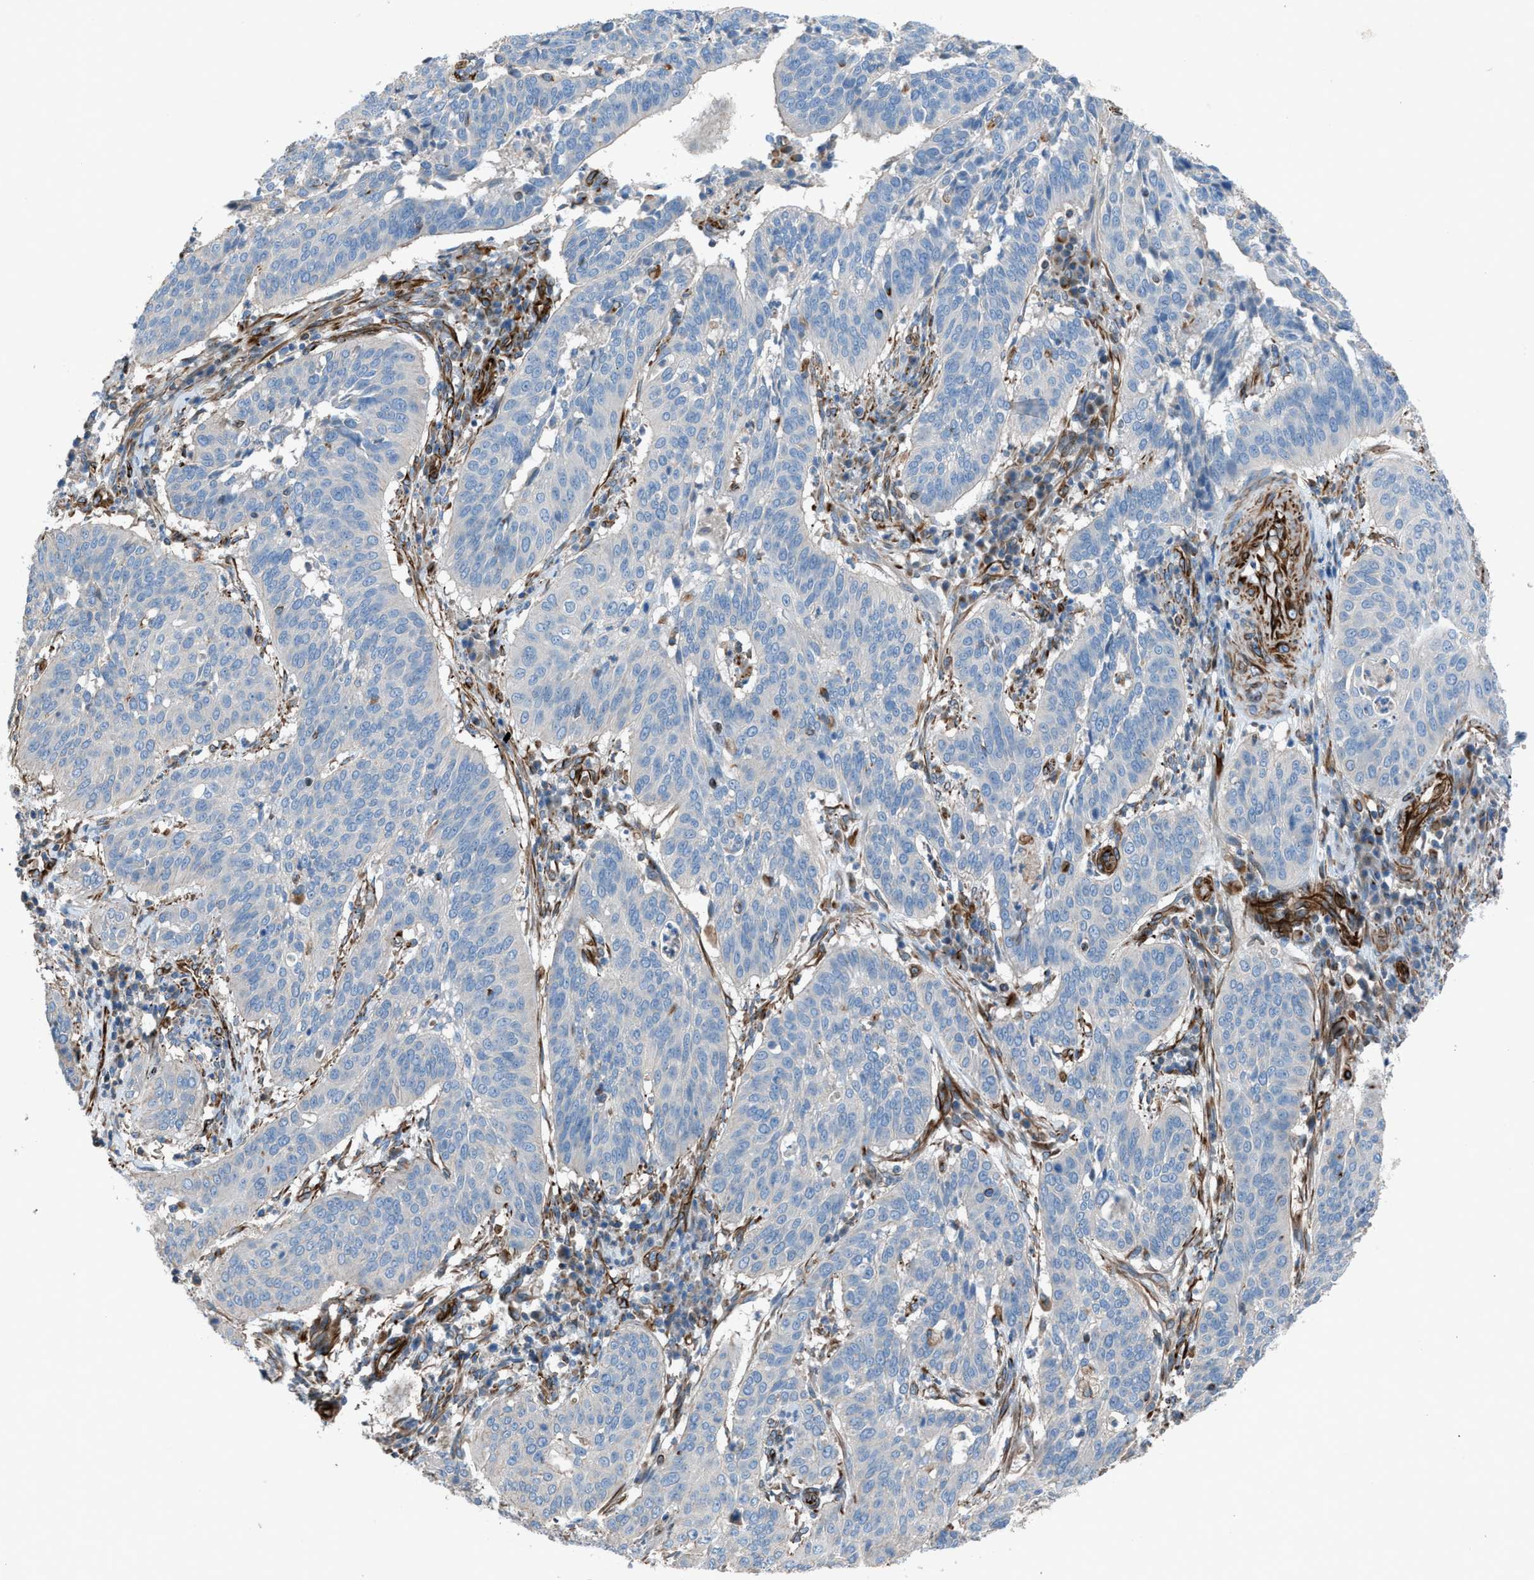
{"staining": {"intensity": "negative", "quantity": "none", "location": "none"}, "tissue": "cervical cancer", "cell_type": "Tumor cells", "image_type": "cancer", "snomed": [{"axis": "morphology", "description": "Normal tissue, NOS"}, {"axis": "morphology", "description": "Squamous cell carcinoma, NOS"}, {"axis": "topography", "description": "Cervix"}], "caption": "IHC micrograph of human cervical squamous cell carcinoma stained for a protein (brown), which demonstrates no positivity in tumor cells. (Stains: DAB (3,3'-diaminobenzidine) immunohistochemistry (IHC) with hematoxylin counter stain, Microscopy: brightfield microscopy at high magnification).", "gene": "CABP7", "patient": {"sex": "female", "age": 39}}